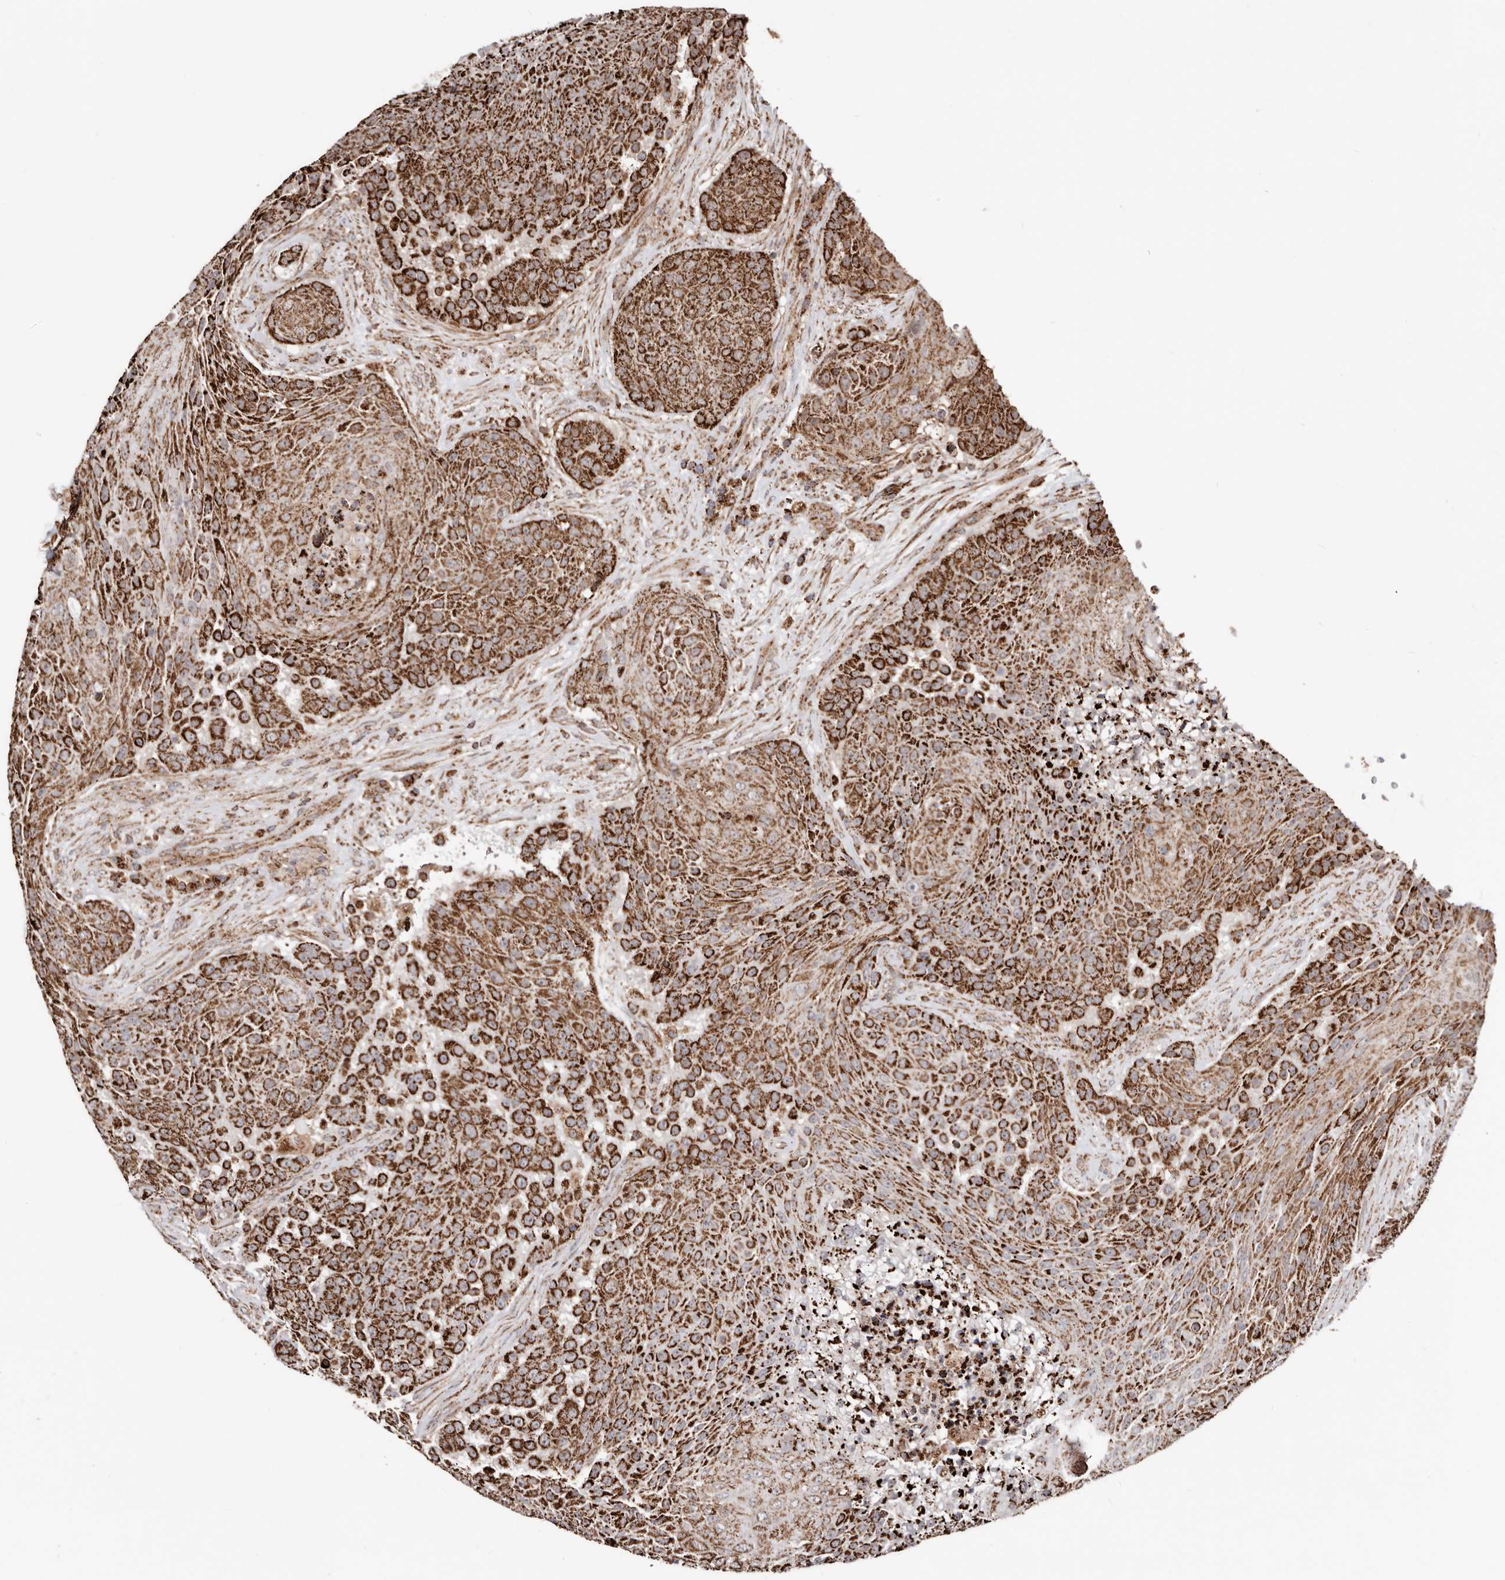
{"staining": {"intensity": "strong", "quantity": ">75%", "location": "cytoplasmic/membranous"}, "tissue": "urothelial cancer", "cell_type": "Tumor cells", "image_type": "cancer", "snomed": [{"axis": "morphology", "description": "Urothelial carcinoma, High grade"}, {"axis": "topography", "description": "Urinary bladder"}], "caption": "Strong cytoplasmic/membranous positivity is present in approximately >75% of tumor cells in urothelial cancer.", "gene": "PRKACB", "patient": {"sex": "female", "age": 63}}